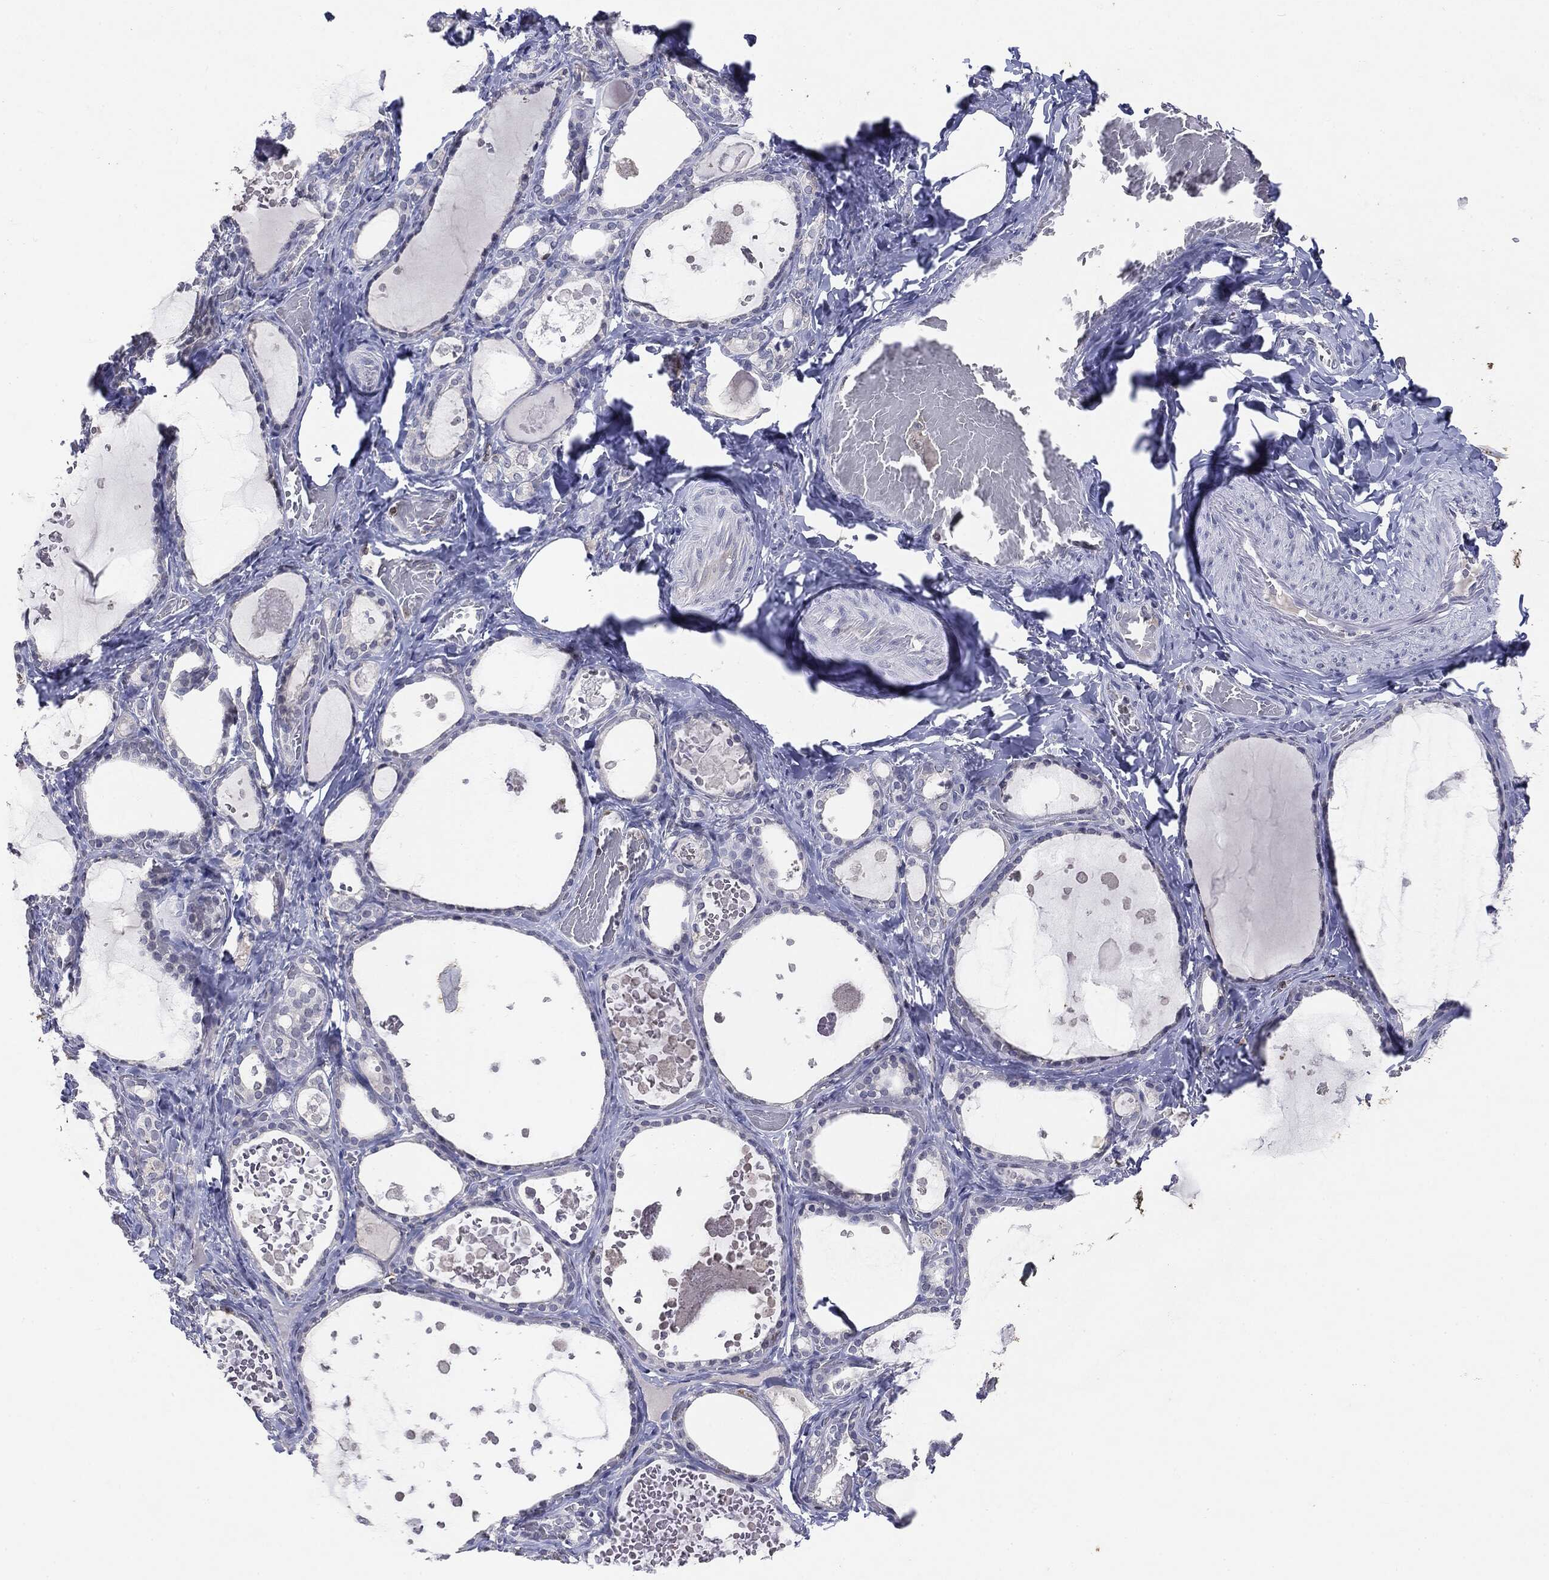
{"staining": {"intensity": "negative", "quantity": "none", "location": "none"}, "tissue": "thyroid gland", "cell_type": "Glandular cells", "image_type": "normal", "snomed": [{"axis": "morphology", "description": "Normal tissue, NOS"}, {"axis": "topography", "description": "Thyroid gland"}], "caption": "High power microscopy photomicrograph of an IHC histopathology image of benign thyroid gland, revealing no significant expression in glandular cells.", "gene": "KIF2C", "patient": {"sex": "female", "age": 56}}